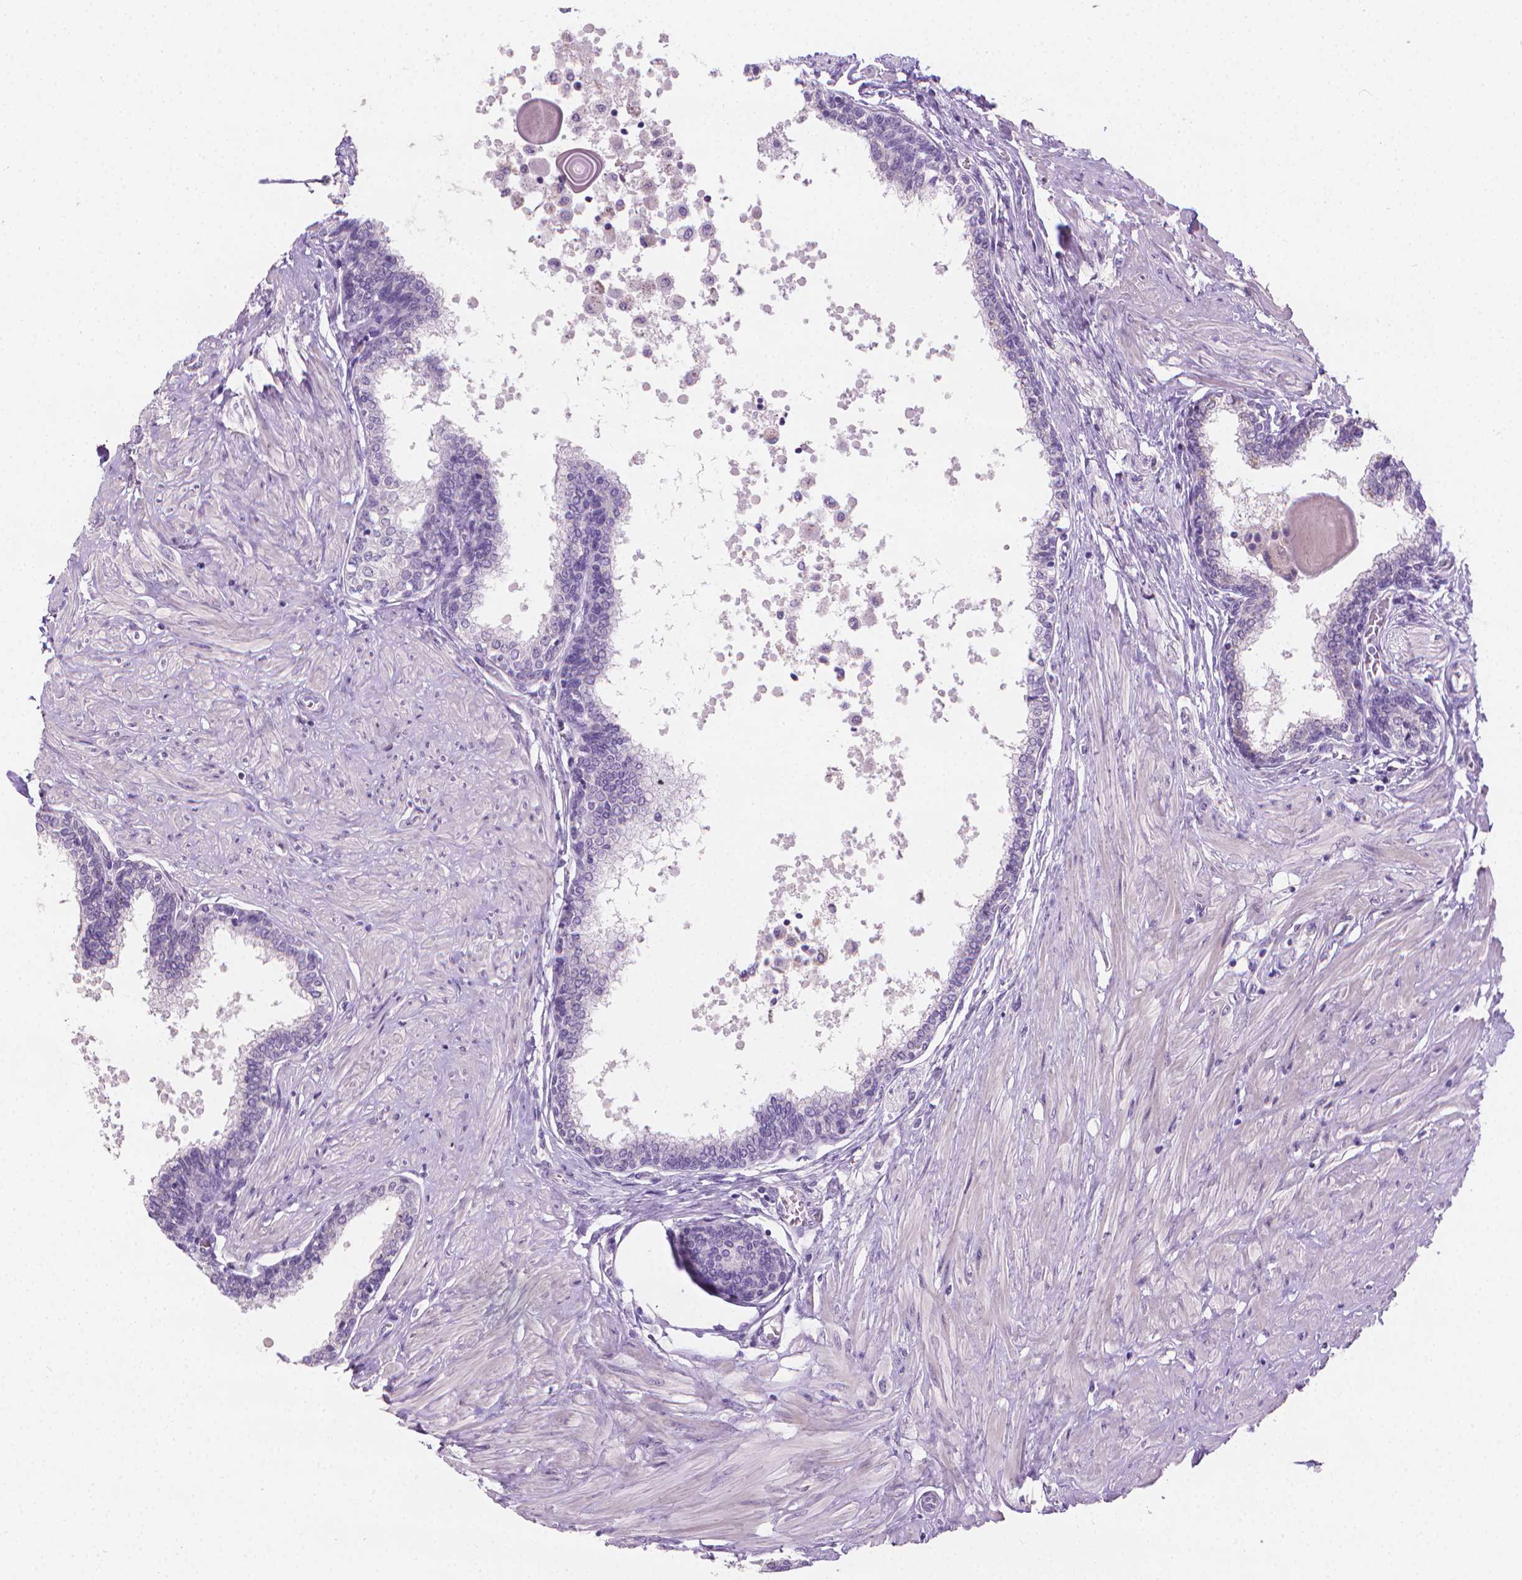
{"staining": {"intensity": "negative", "quantity": "none", "location": "none"}, "tissue": "prostate", "cell_type": "Glandular cells", "image_type": "normal", "snomed": [{"axis": "morphology", "description": "Normal tissue, NOS"}, {"axis": "topography", "description": "Prostate"}], "caption": "There is no significant staining in glandular cells of prostate. (DAB immunohistochemistry (IHC) with hematoxylin counter stain).", "gene": "TNNI2", "patient": {"sex": "male", "age": 55}}